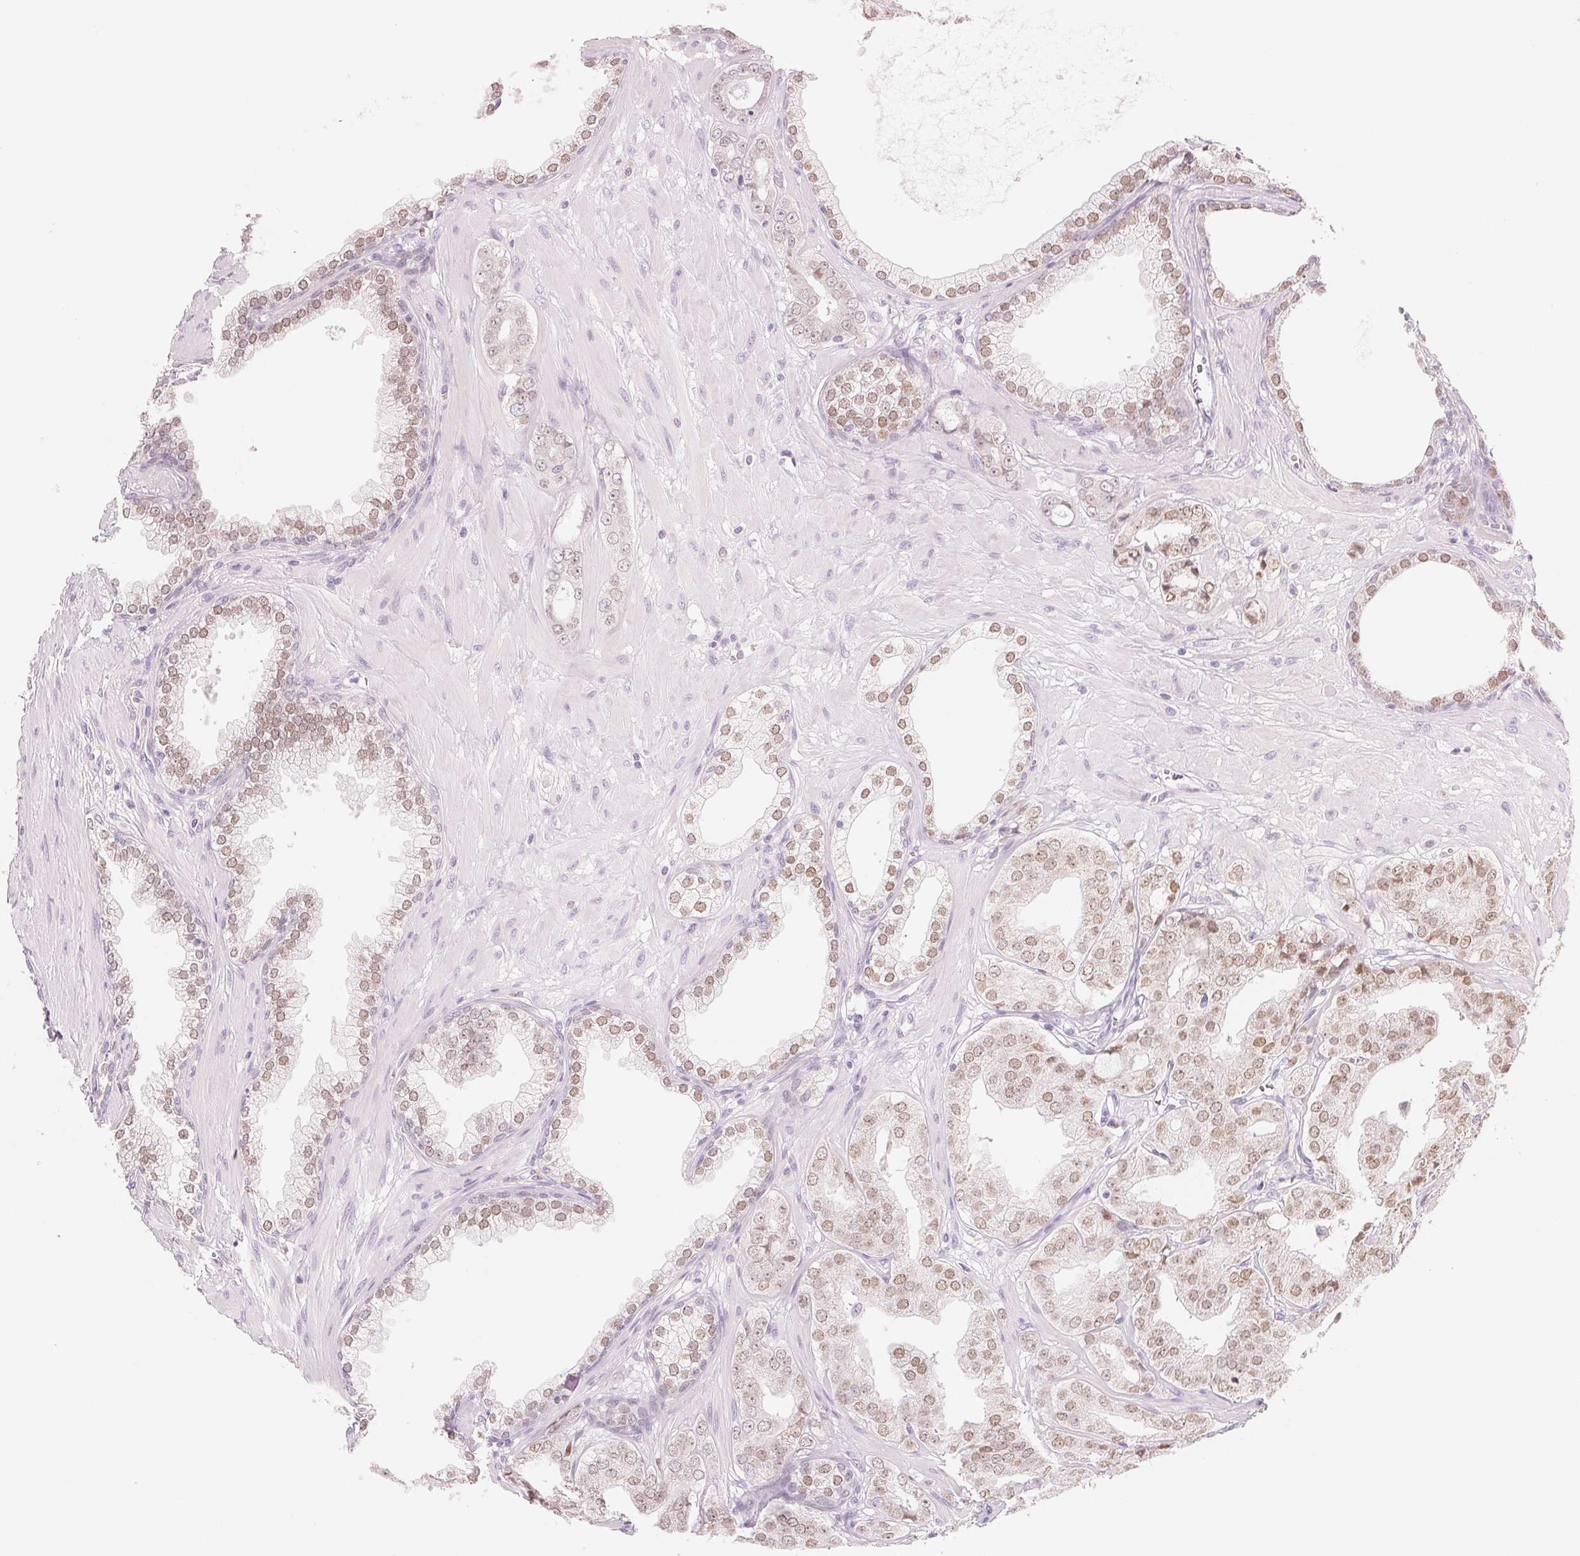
{"staining": {"intensity": "moderate", "quantity": ">75%", "location": "nuclear"}, "tissue": "prostate cancer", "cell_type": "Tumor cells", "image_type": "cancer", "snomed": [{"axis": "morphology", "description": "Adenocarcinoma, Low grade"}, {"axis": "topography", "description": "Prostate"}], "caption": "Tumor cells exhibit medium levels of moderate nuclear positivity in approximately >75% of cells in prostate cancer. The protein is stained brown, and the nuclei are stained in blue (DAB (3,3'-diaminobenzidine) IHC with brightfield microscopy, high magnification).", "gene": "HOXB13", "patient": {"sex": "male", "age": 60}}